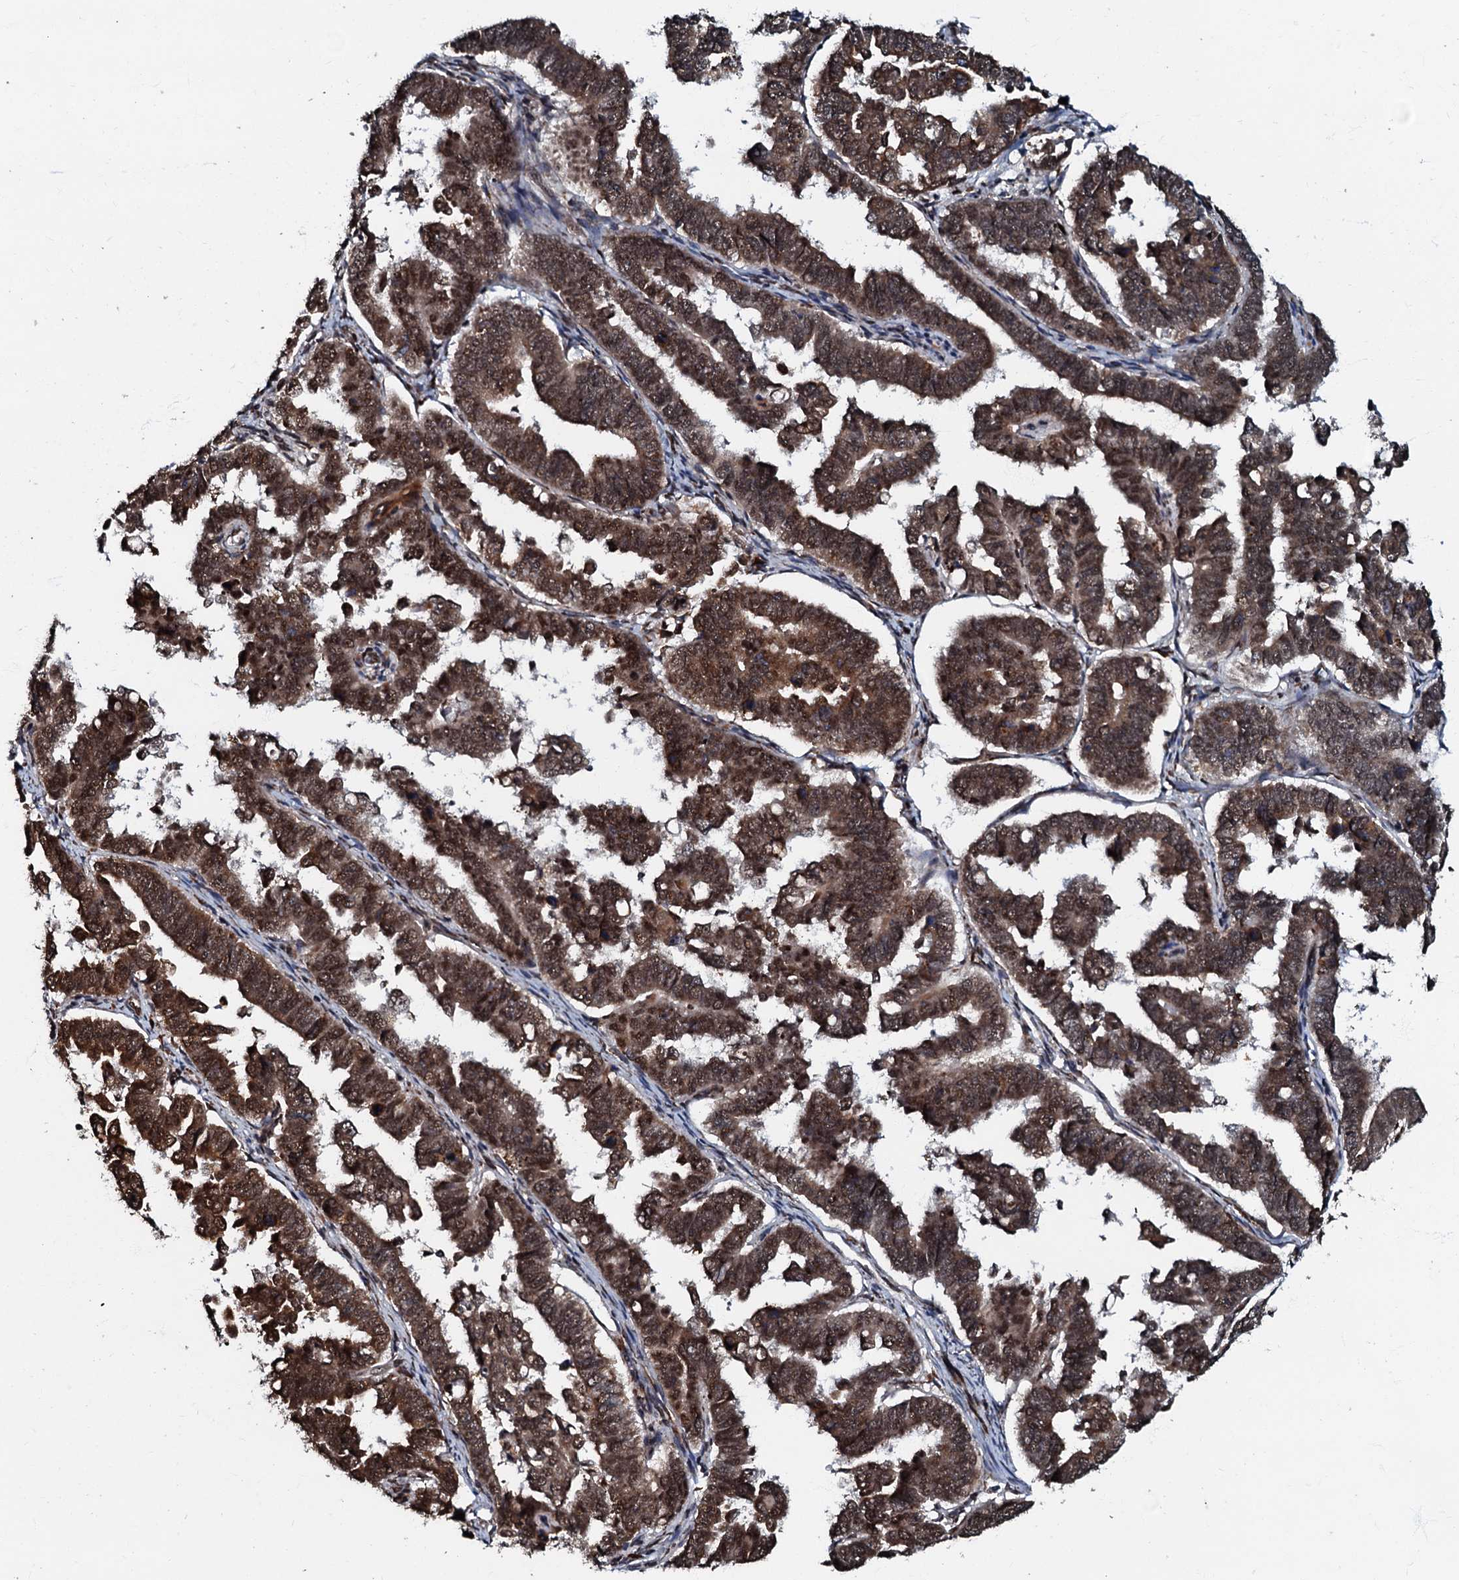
{"staining": {"intensity": "strong", "quantity": ">75%", "location": "cytoplasmic/membranous,nuclear"}, "tissue": "endometrial cancer", "cell_type": "Tumor cells", "image_type": "cancer", "snomed": [{"axis": "morphology", "description": "Adenocarcinoma, NOS"}, {"axis": "topography", "description": "Endometrium"}], "caption": "High-power microscopy captured an immunohistochemistry image of endometrial adenocarcinoma, revealing strong cytoplasmic/membranous and nuclear expression in approximately >75% of tumor cells. The staining is performed using DAB brown chromogen to label protein expression. The nuclei are counter-stained blue using hematoxylin.", "gene": "C18orf32", "patient": {"sex": "female", "age": 75}}